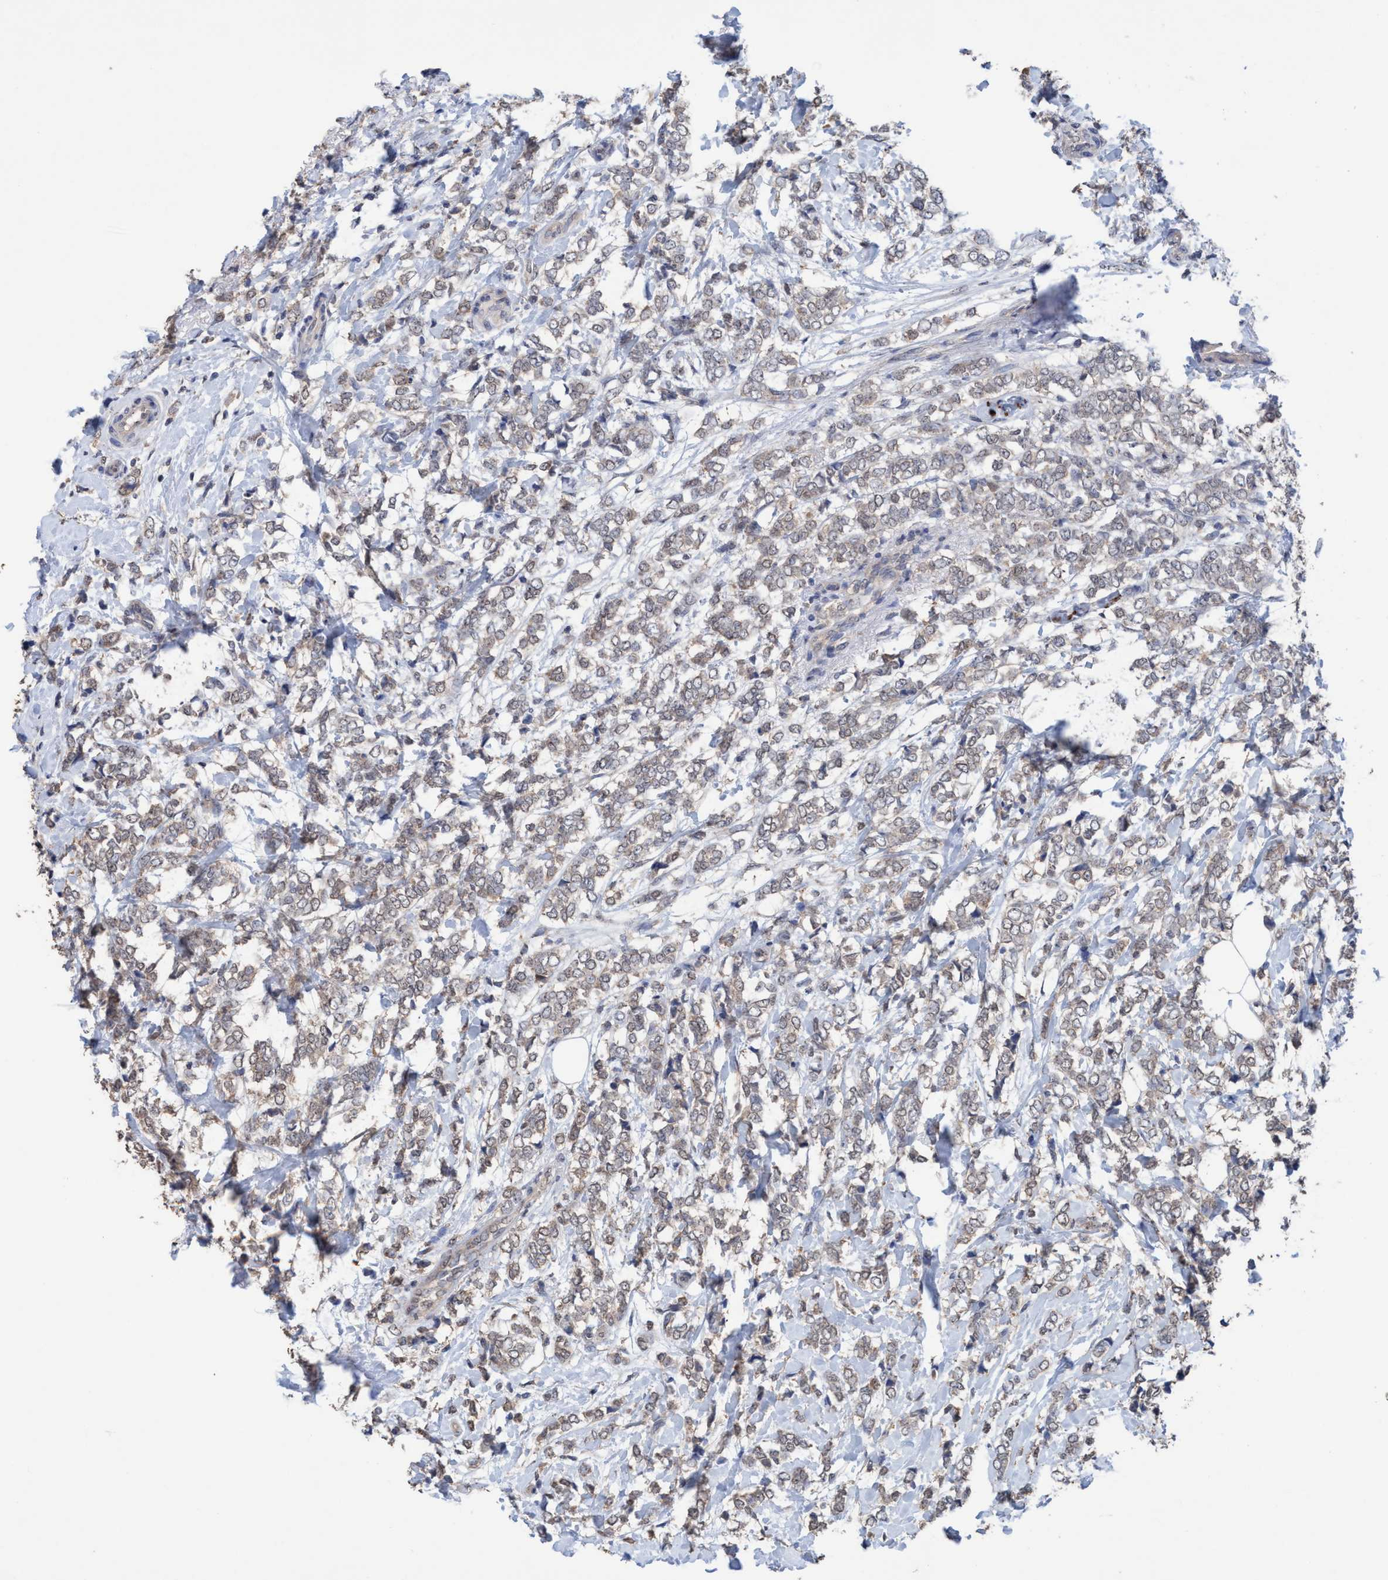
{"staining": {"intensity": "weak", "quantity": "<25%", "location": "cytoplasmic/membranous"}, "tissue": "breast cancer", "cell_type": "Tumor cells", "image_type": "cancer", "snomed": [{"axis": "morphology", "description": "Normal tissue, NOS"}, {"axis": "morphology", "description": "Lobular carcinoma"}, {"axis": "topography", "description": "Breast"}], "caption": "An IHC micrograph of breast lobular carcinoma is shown. There is no staining in tumor cells of breast lobular carcinoma.", "gene": "GLOD4", "patient": {"sex": "female", "age": 47}}